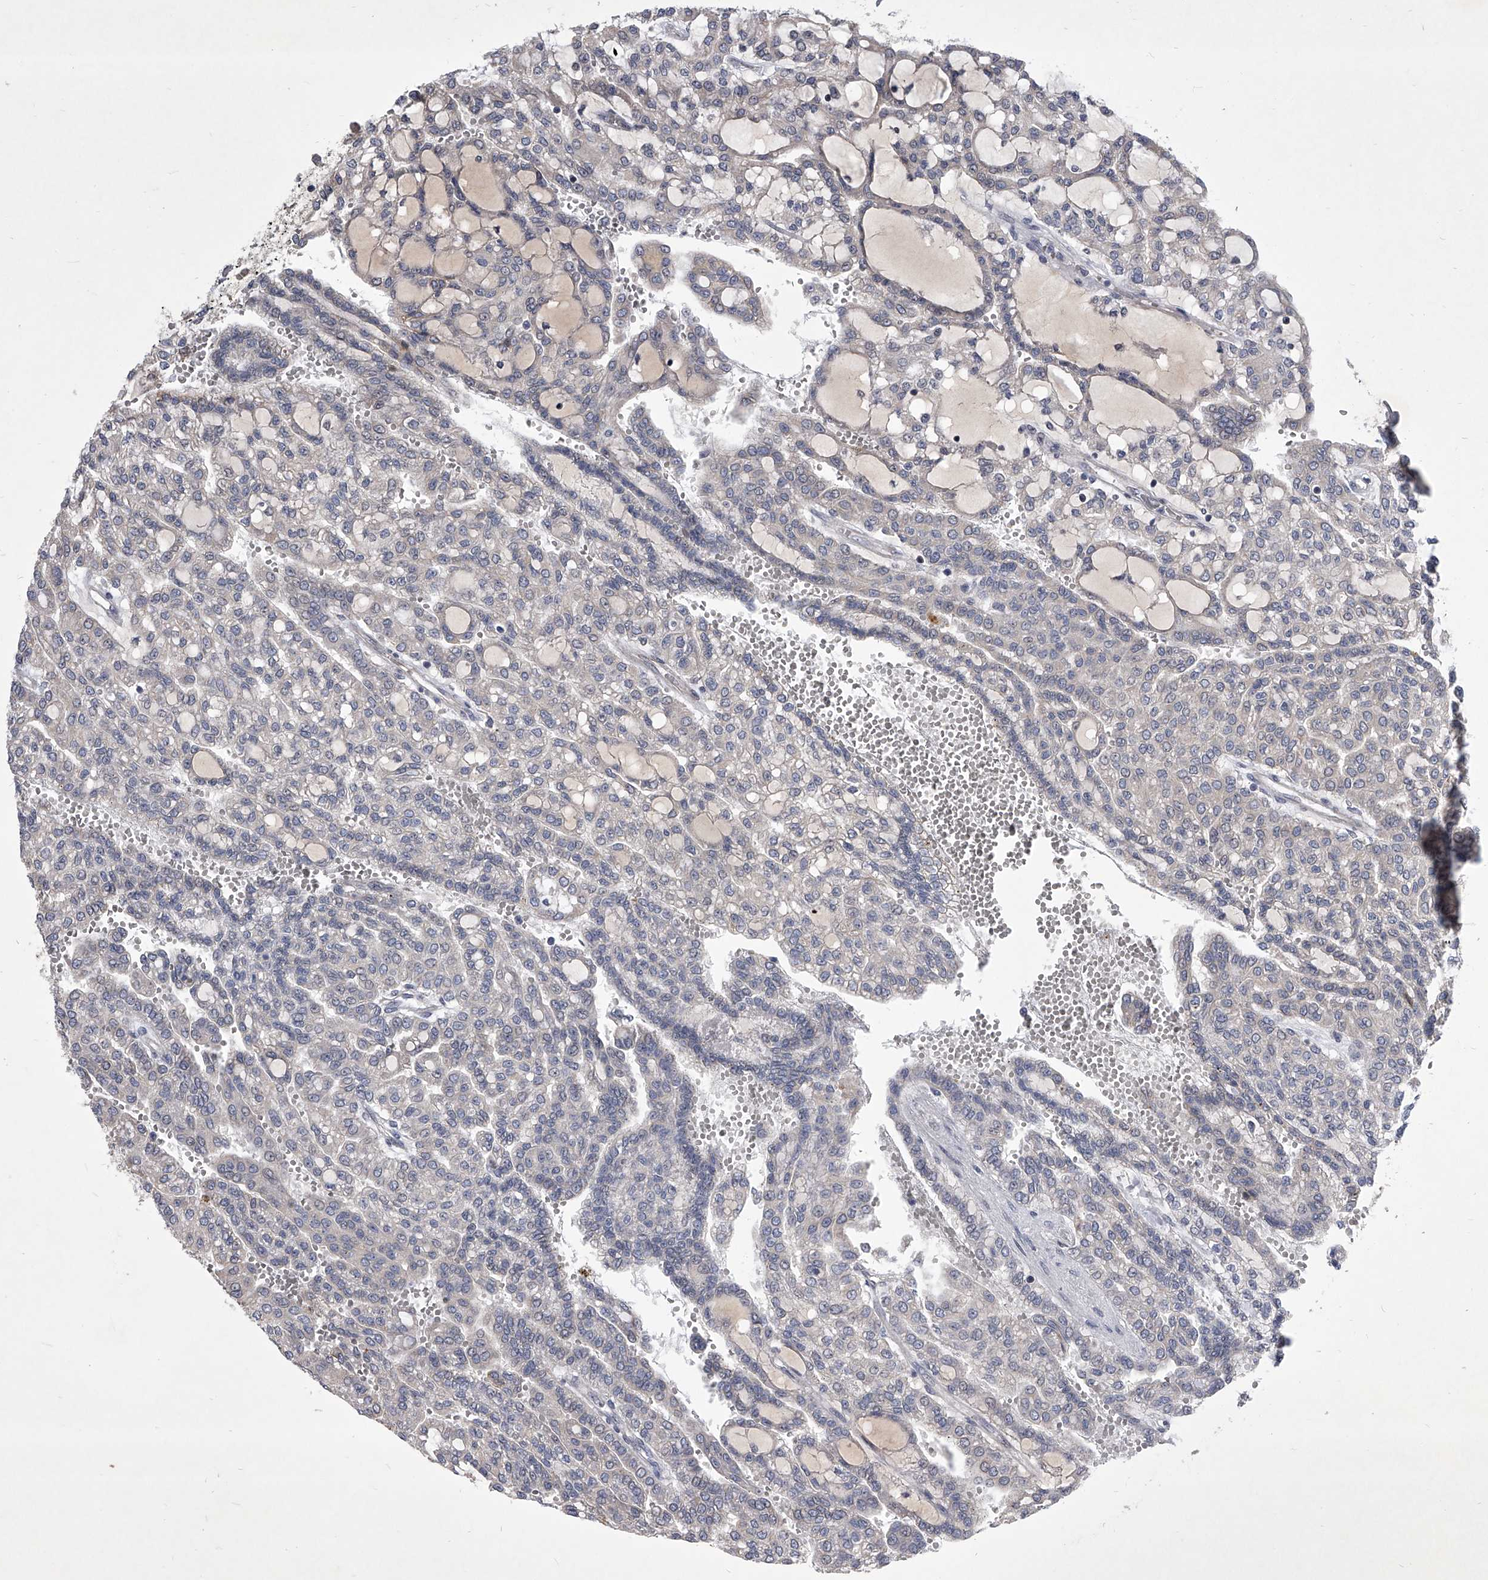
{"staining": {"intensity": "negative", "quantity": "none", "location": "none"}, "tissue": "renal cancer", "cell_type": "Tumor cells", "image_type": "cancer", "snomed": [{"axis": "morphology", "description": "Adenocarcinoma, NOS"}, {"axis": "topography", "description": "Kidney"}], "caption": "This image is of renal adenocarcinoma stained with IHC to label a protein in brown with the nuclei are counter-stained blue. There is no positivity in tumor cells.", "gene": "ZNF76", "patient": {"sex": "male", "age": 63}}